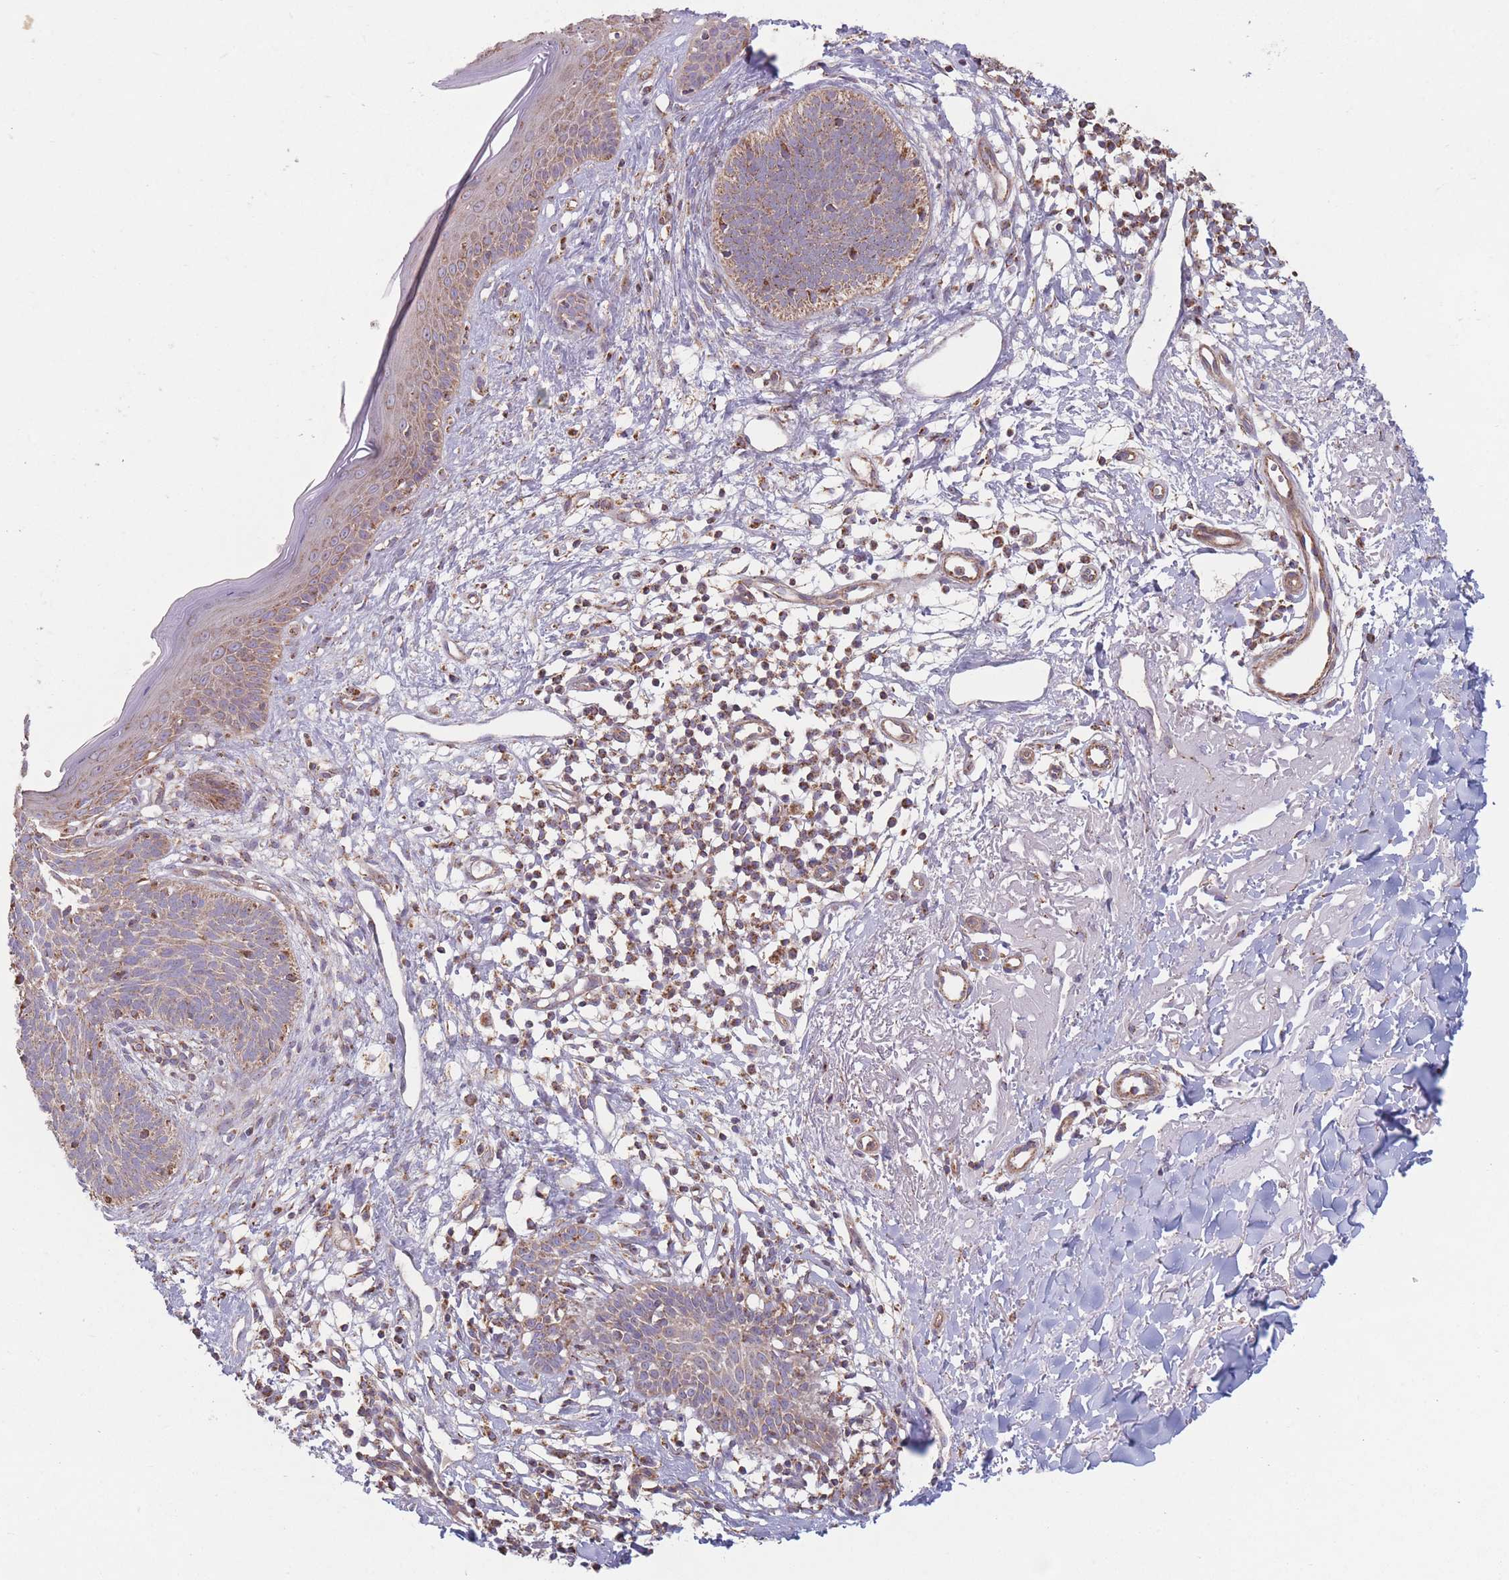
{"staining": {"intensity": "moderate", "quantity": ">75%", "location": "cytoplasmic/membranous"}, "tissue": "skin cancer", "cell_type": "Tumor cells", "image_type": "cancer", "snomed": [{"axis": "morphology", "description": "Basal cell carcinoma"}, {"axis": "topography", "description": "Skin"}], "caption": "A micrograph showing moderate cytoplasmic/membranous positivity in approximately >75% of tumor cells in skin cancer (basal cell carcinoma), as visualized by brown immunohistochemical staining.", "gene": "KIF16B", "patient": {"sex": "male", "age": 84}}